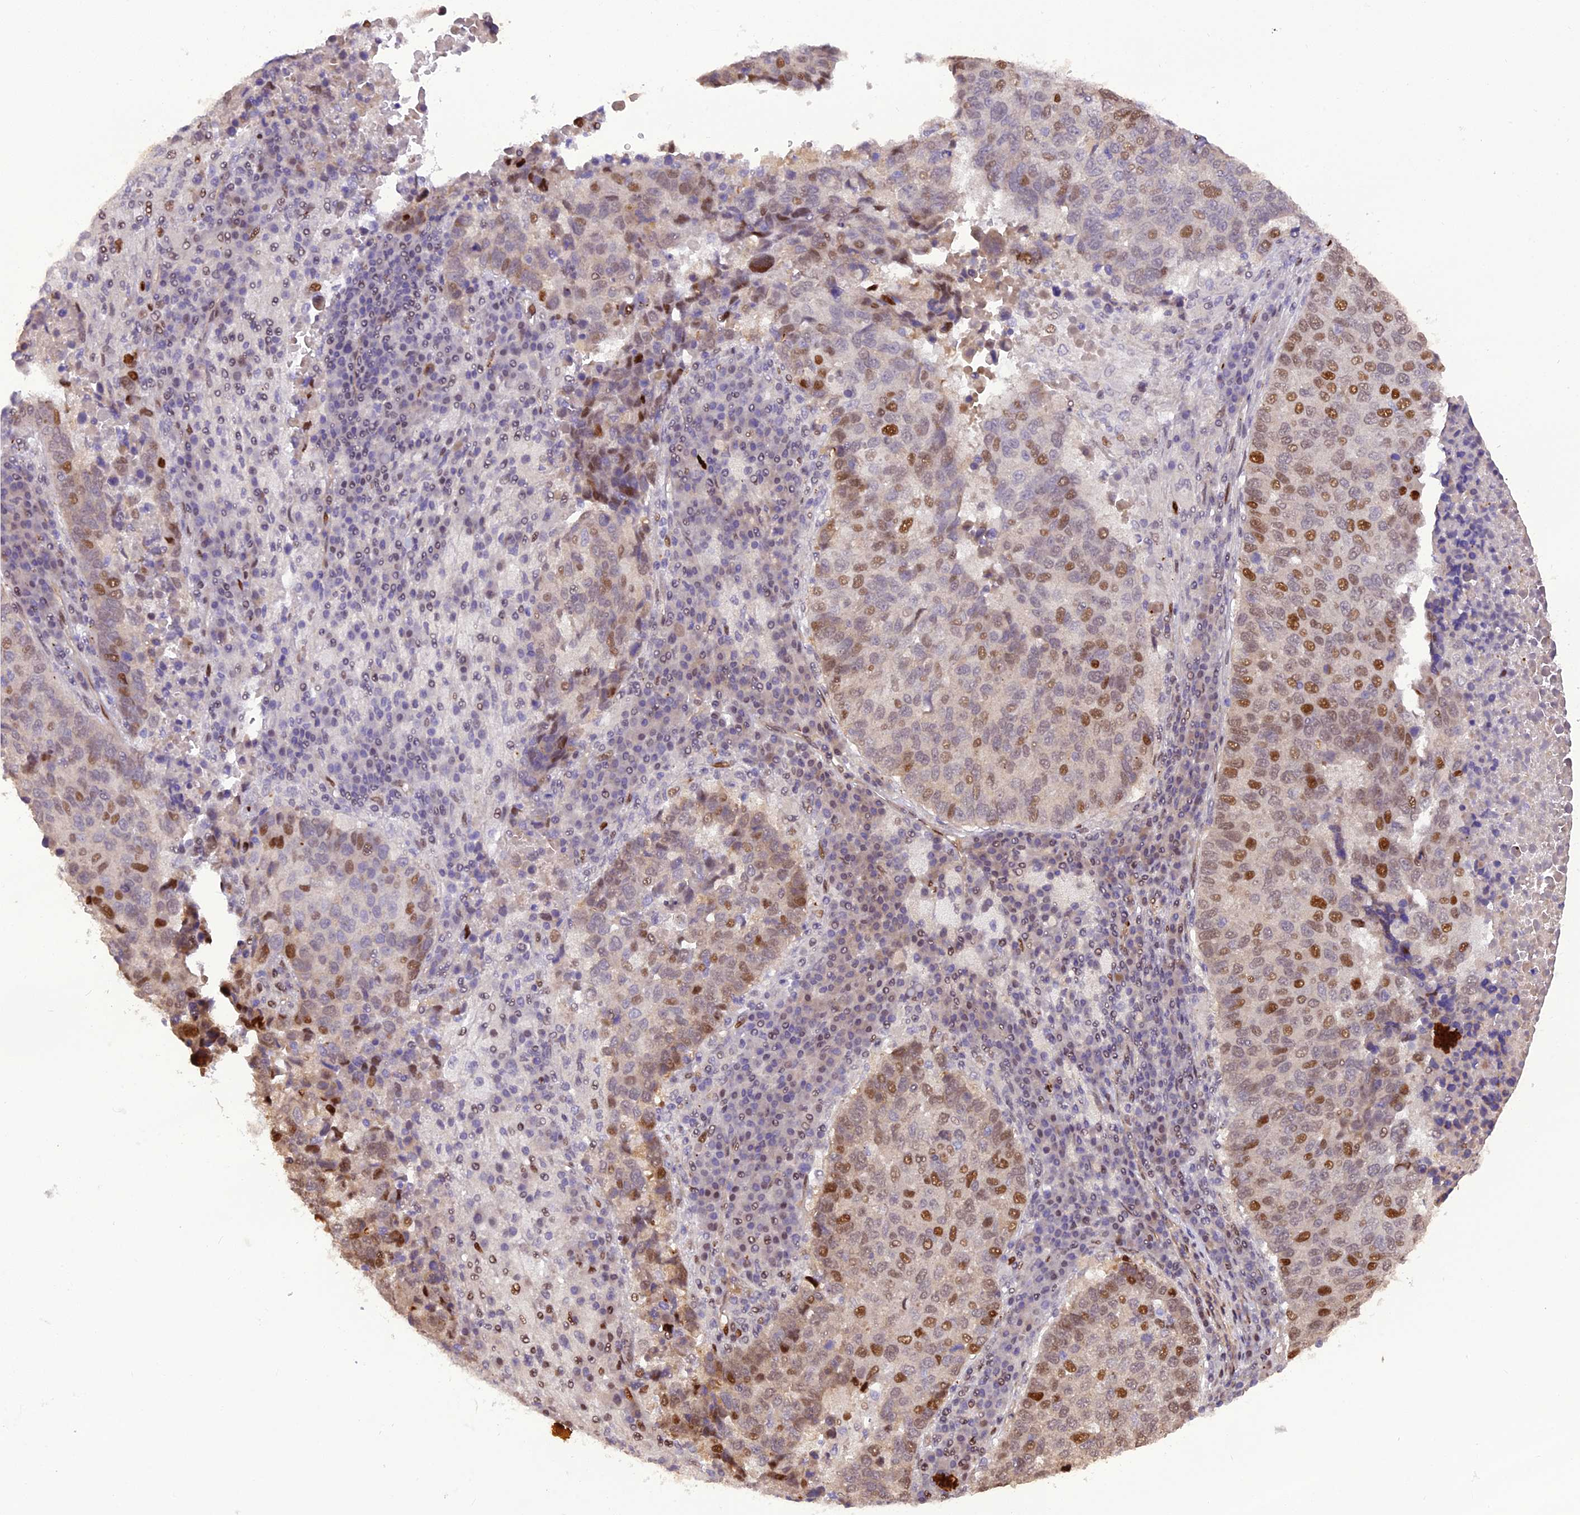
{"staining": {"intensity": "moderate", "quantity": "25%-75%", "location": "nuclear"}, "tissue": "lung cancer", "cell_type": "Tumor cells", "image_type": "cancer", "snomed": [{"axis": "morphology", "description": "Squamous cell carcinoma, NOS"}, {"axis": "topography", "description": "Lung"}], "caption": "Moderate nuclear positivity is present in about 25%-75% of tumor cells in lung squamous cell carcinoma.", "gene": "MICALL1", "patient": {"sex": "male", "age": 73}}